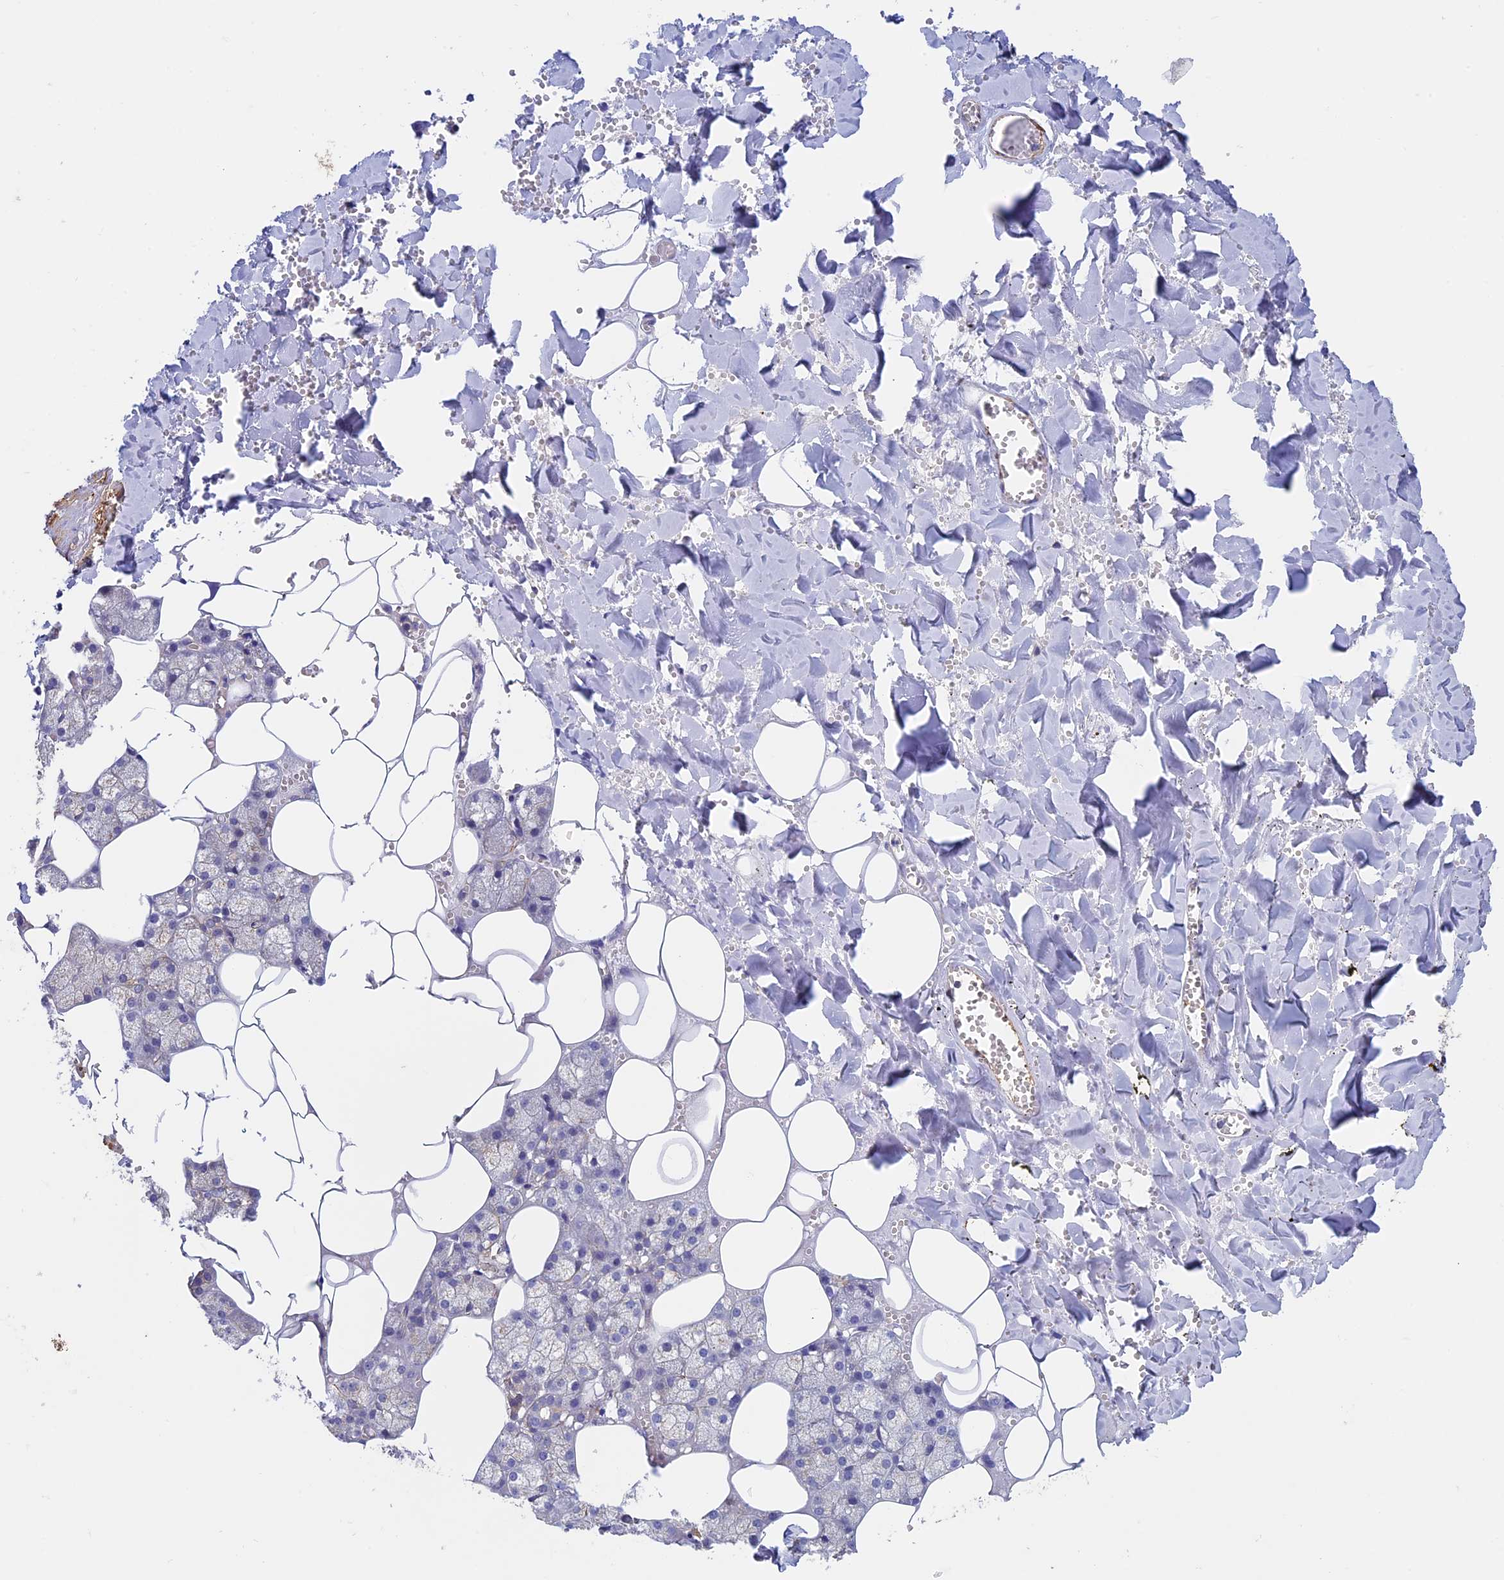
{"staining": {"intensity": "moderate", "quantity": "25%-75%", "location": "cytoplasmic/membranous"}, "tissue": "salivary gland", "cell_type": "Glandular cells", "image_type": "normal", "snomed": [{"axis": "morphology", "description": "Normal tissue, NOS"}, {"axis": "topography", "description": "Salivary gland"}], "caption": "Salivary gland stained with immunohistochemistry displays moderate cytoplasmic/membranous positivity in about 25%-75% of glandular cells. Ihc stains the protein of interest in brown and the nuclei are stained blue.", "gene": "SLC9A5", "patient": {"sex": "male", "age": 62}}